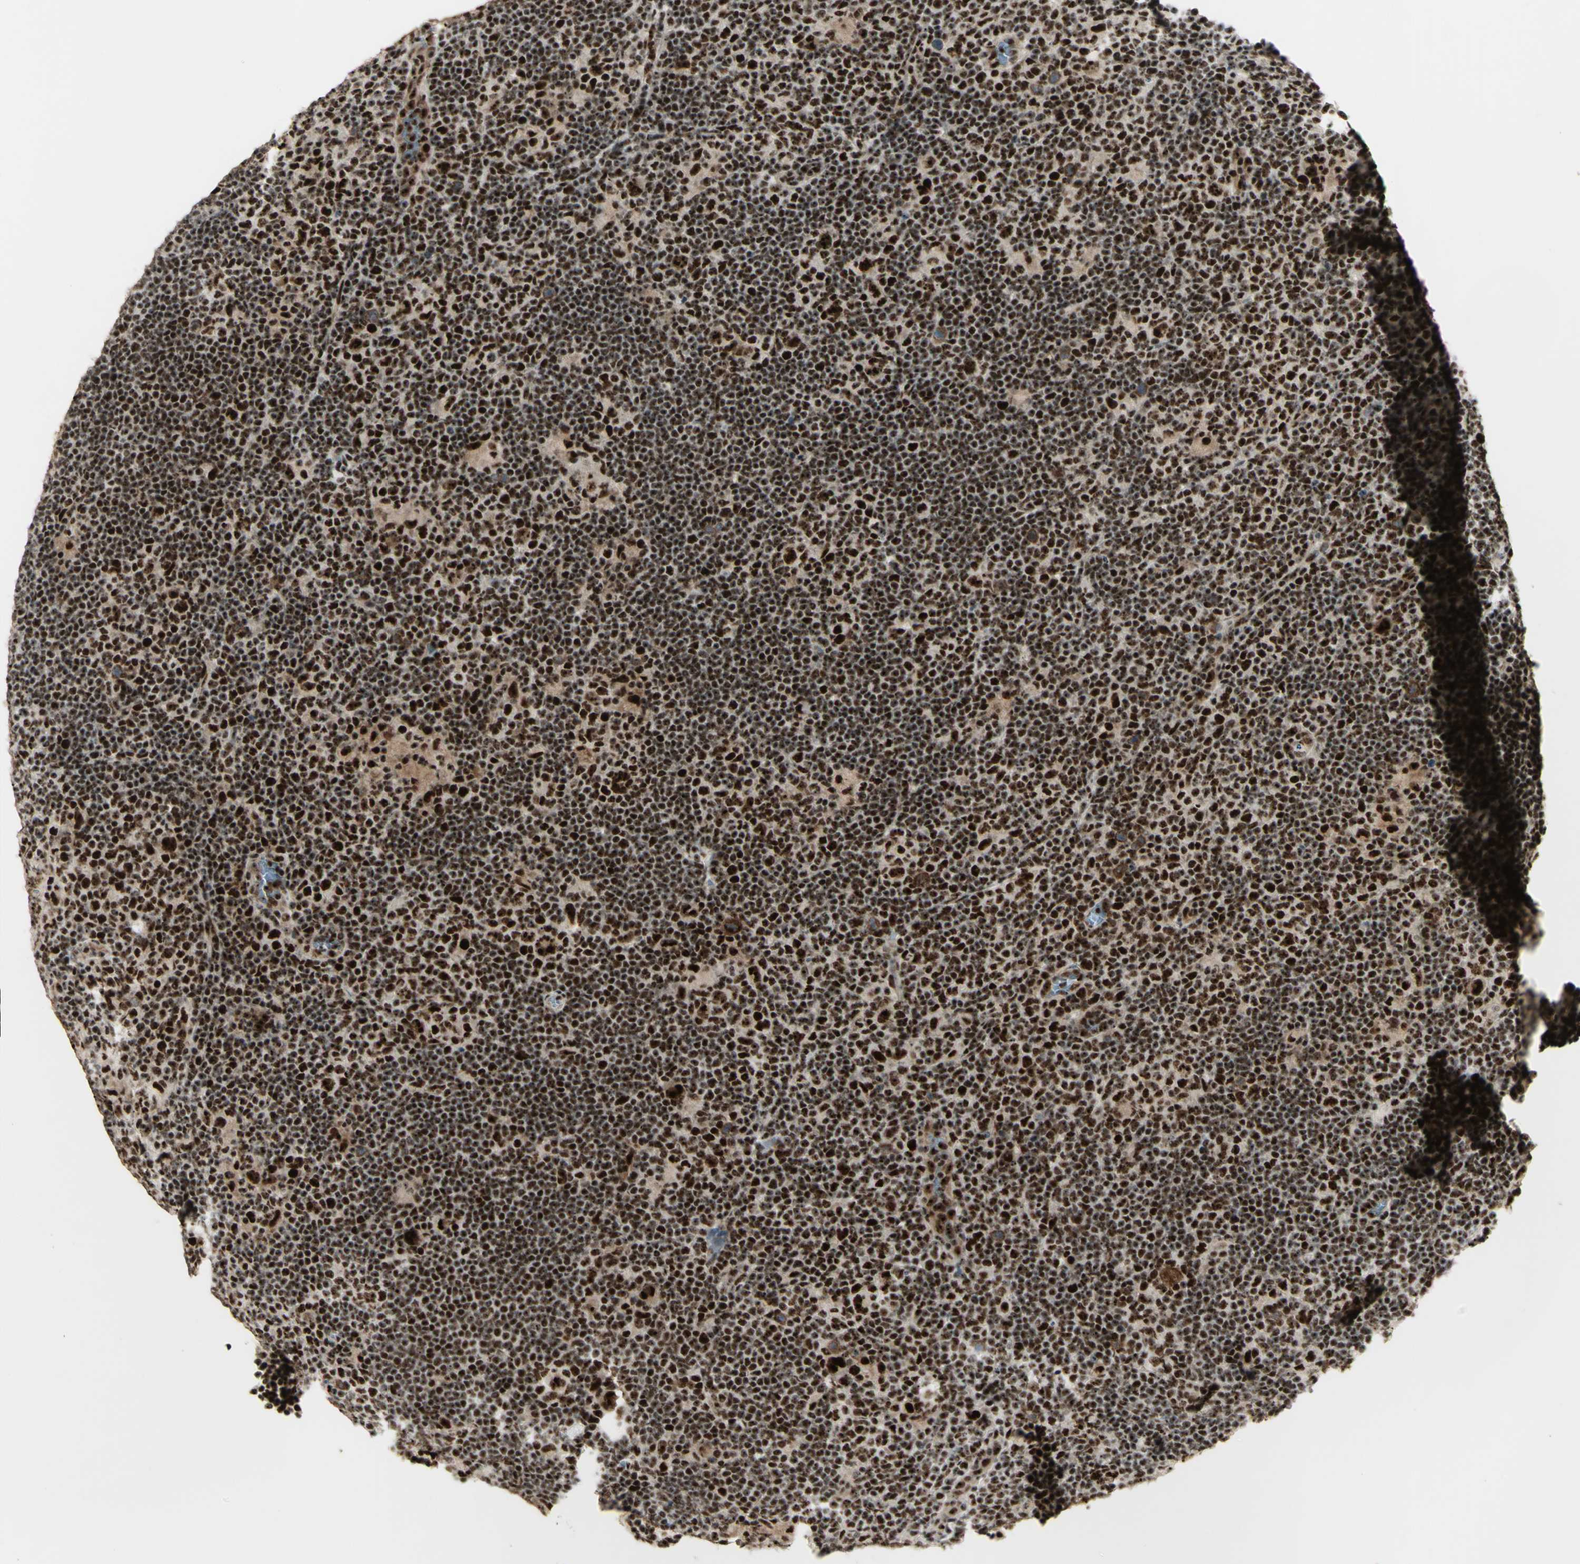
{"staining": {"intensity": "strong", "quantity": ">75%", "location": "nuclear"}, "tissue": "lymphoma", "cell_type": "Tumor cells", "image_type": "cancer", "snomed": [{"axis": "morphology", "description": "Hodgkin's disease, NOS"}, {"axis": "topography", "description": "Lymph node"}], "caption": "Strong nuclear protein staining is appreciated in approximately >75% of tumor cells in lymphoma.", "gene": "DHX9", "patient": {"sex": "female", "age": 57}}